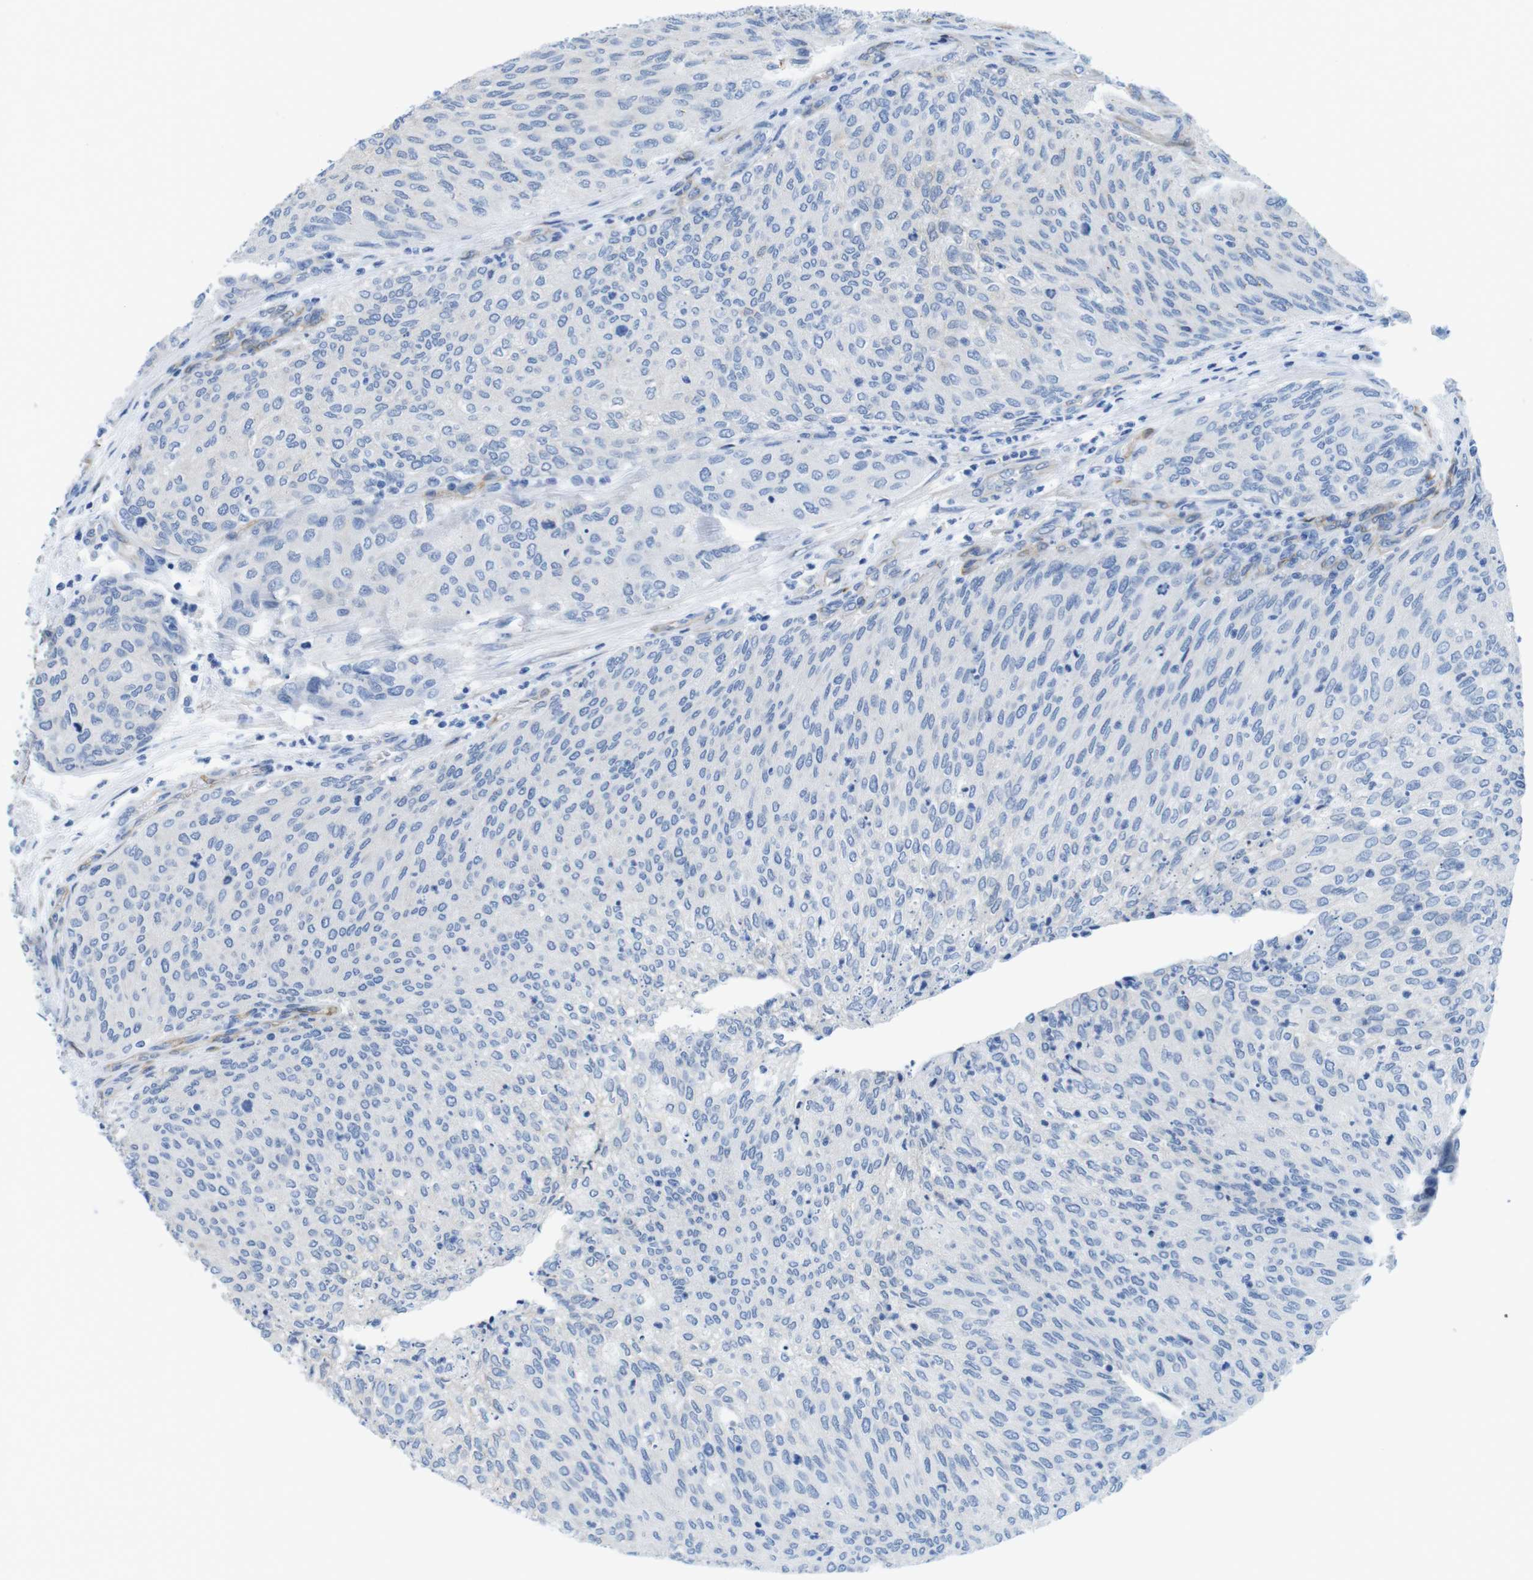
{"staining": {"intensity": "negative", "quantity": "none", "location": "none"}, "tissue": "urothelial cancer", "cell_type": "Tumor cells", "image_type": "cancer", "snomed": [{"axis": "morphology", "description": "Urothelial carcinoma, Low grade"}, {"axis": "topography", "description": "Urinary bladder"}], "caption": "Tumor cells are negative for brown protein staining in urothelial carcinoma (low-grade).", "gene": "CDH8", "patient": {"sex": "female", "age": 79}}